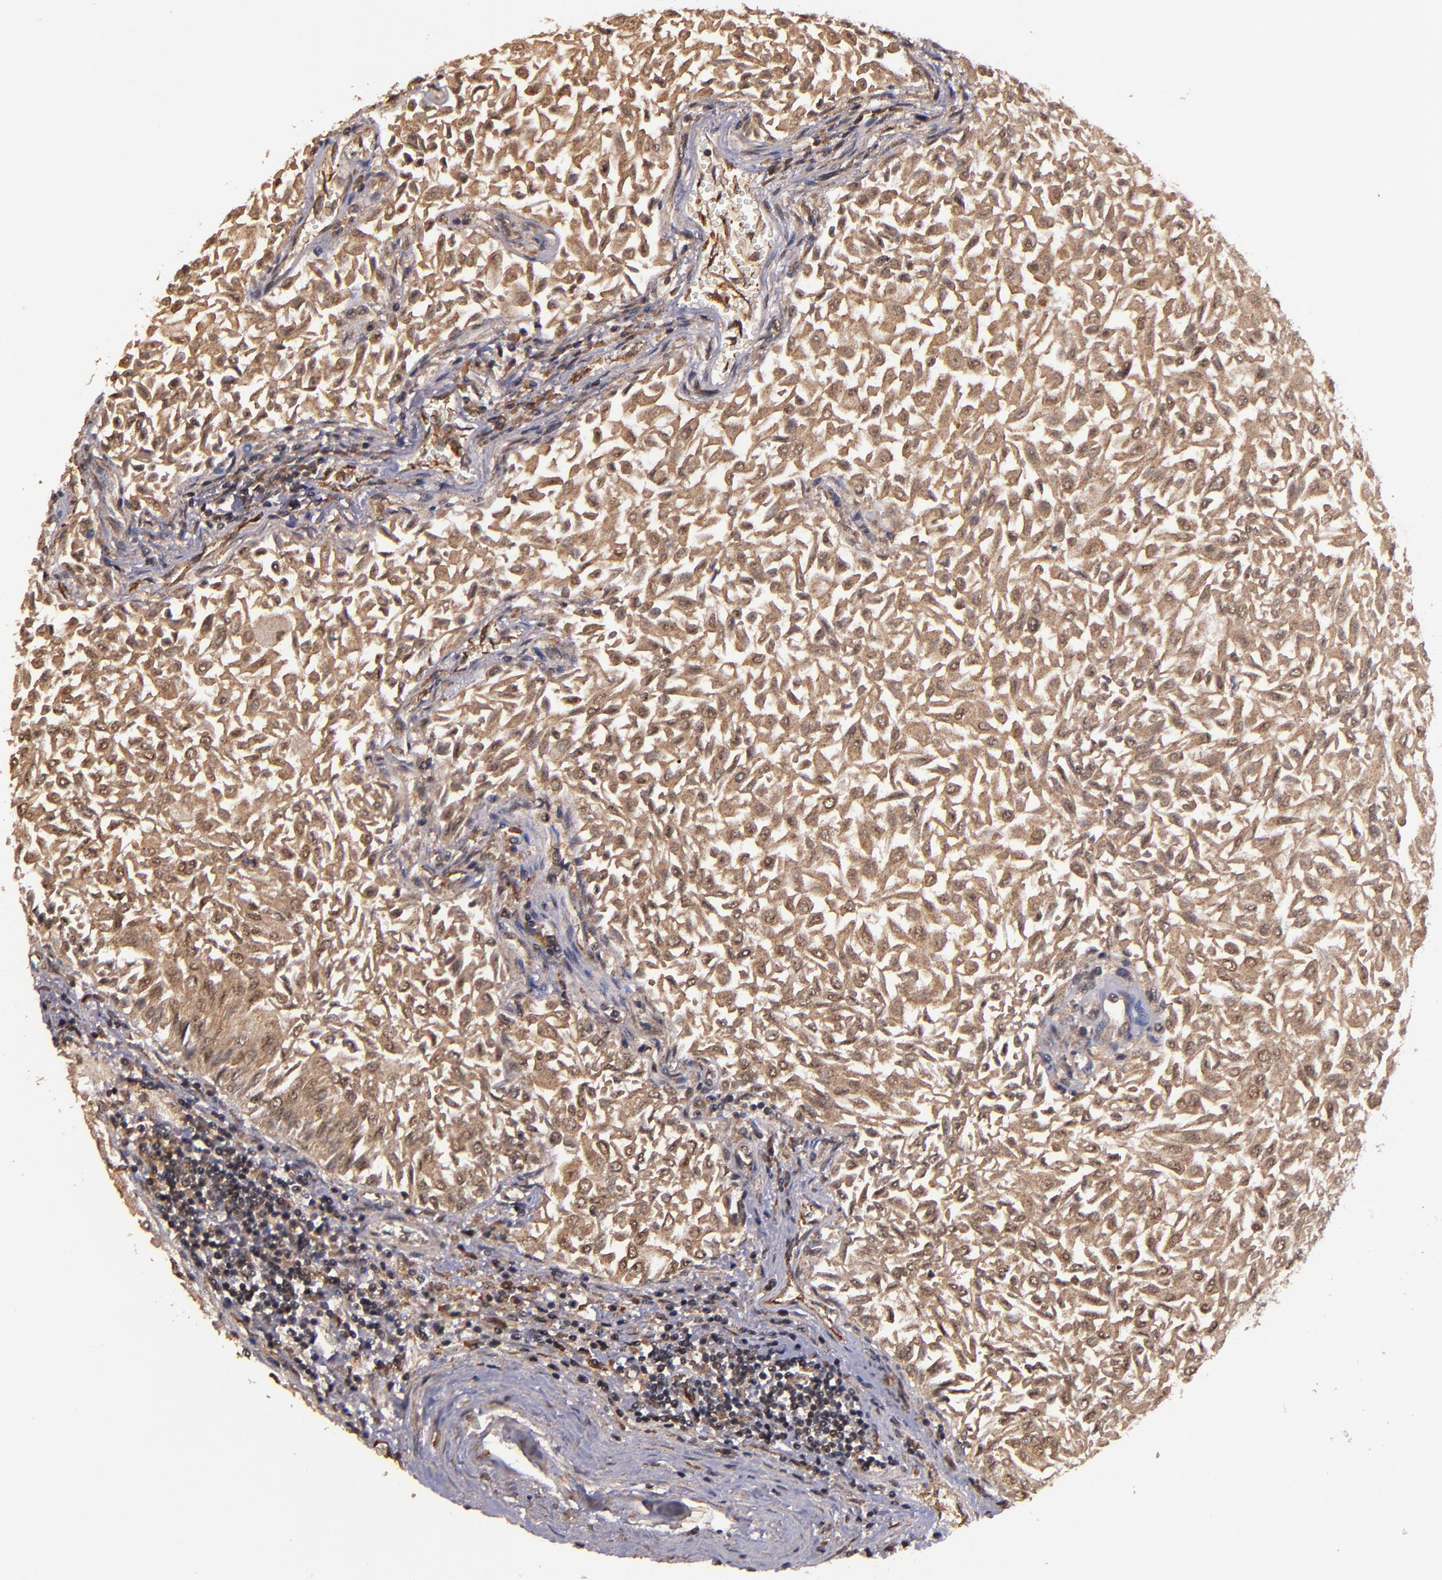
{"staining": {"intensity": "moderate", "quantity": ">75%", "location": "cytoplasmic/membranous"}, "tissue": "urothelial cancer", "cell_type": "Tumor cells", "image_type": "cancer", "snomed": [{"axis": "morphology", "description": "Urothelial carcinoma, Low grade"}, {"axis": "topography", "description": "Urinary bladder"}], "caption": "Immunohistochemistry image of neoplastic tissue: human low-grade urothelial carcinoma stained using immunohistochemistry demonstrates medium levels of moderate protein expression localized specifically in the cytoplasmic/membranous of tumor cells, appearing as a cytoplasmic/membranous brown color.", "gene": "RIOK3", "patient": {"sex": "male", "age": 64}}